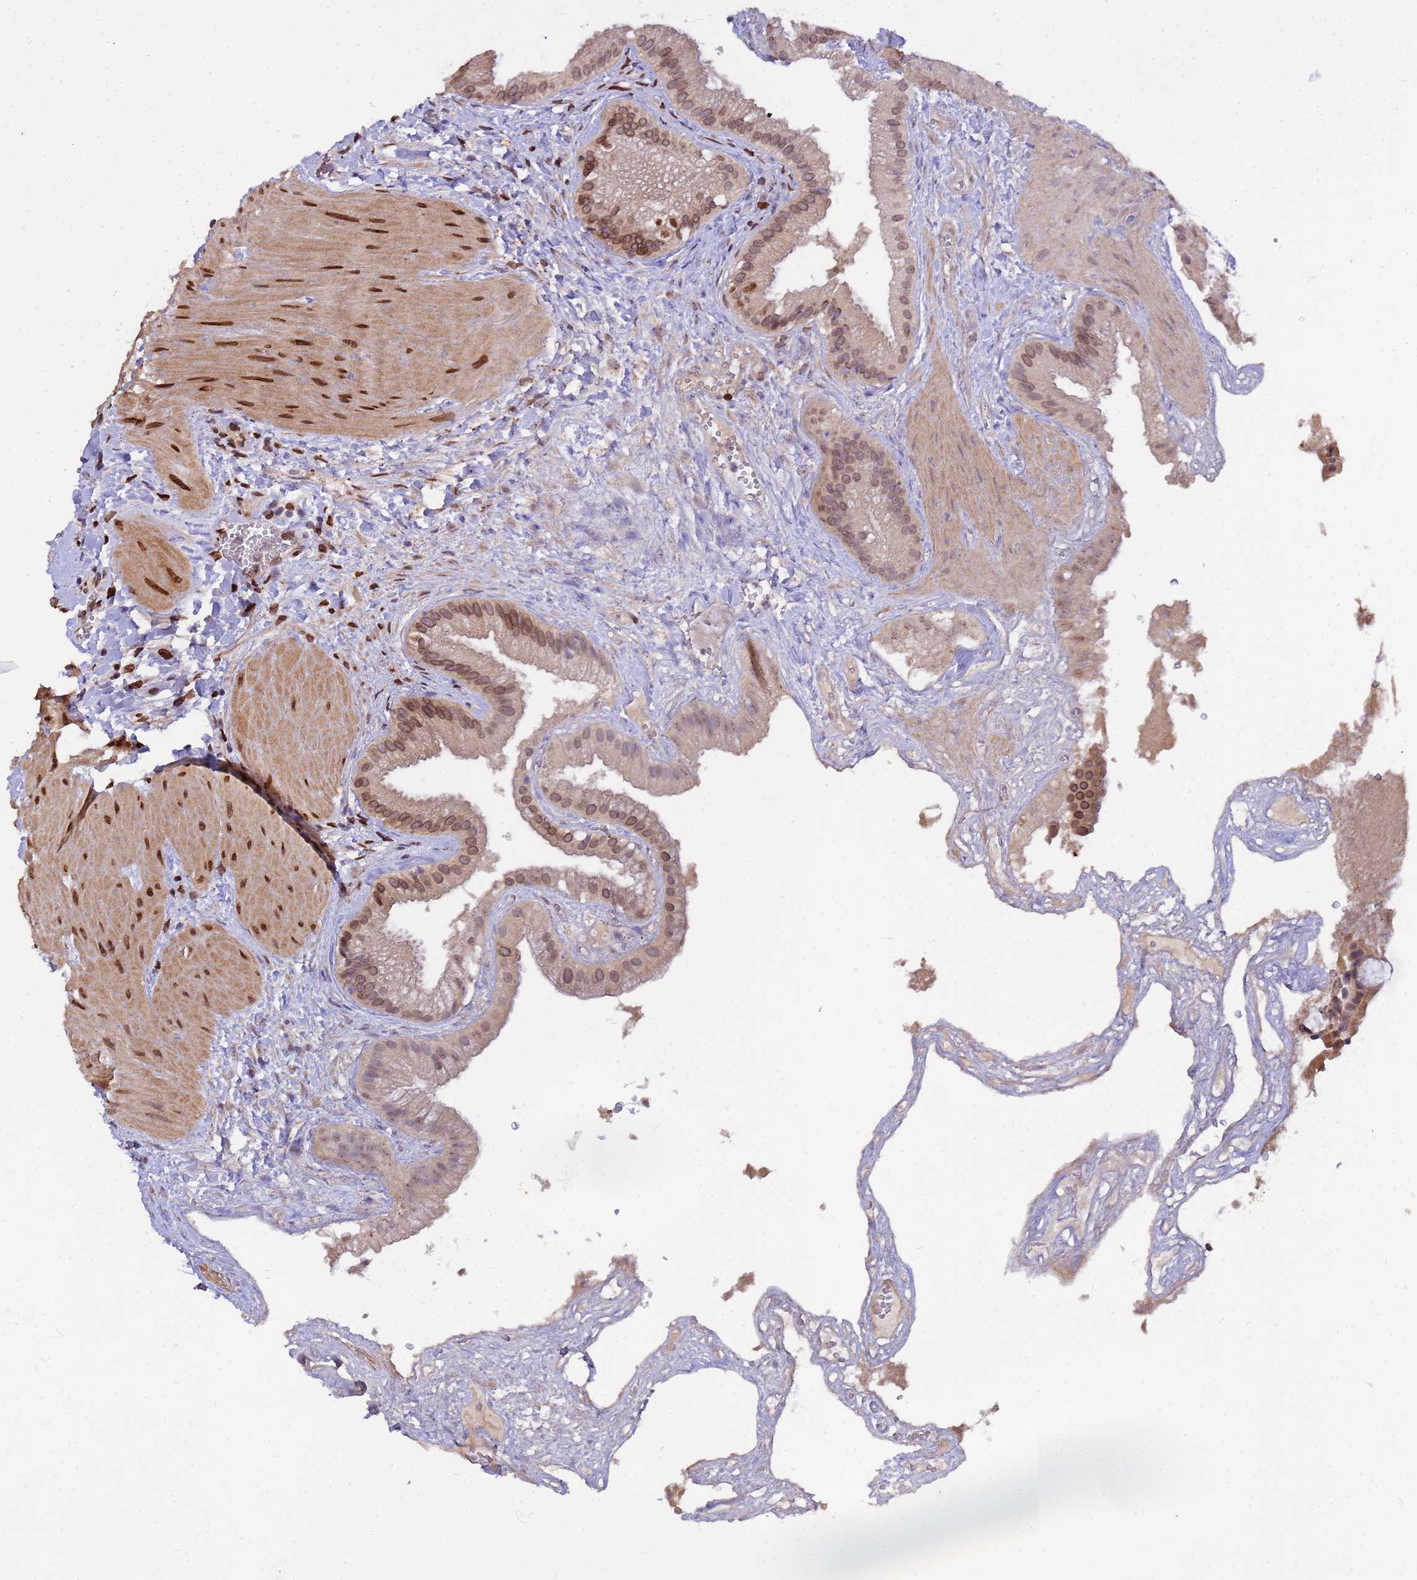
{"staining": {"intensity": "strong", "quantity": "25%-75%", "location": "cytoplasmic/membranous,nuclear"}, "tissue": "gallbladder", "cell_type": "Glandular cells", "image_type": "normal", "snomed": [{"axis": "morphology", "description": "Normal tissue, NOS"}, {"axis": "topography", "description": "Gallbladder"}], "caption": "The histopathology image shows immunohistochemical staining of benign gallbladder. There is strong cytoplasmic/membranous,nuclear positivity is present in approximately 25%-75% of glandular cells. The staining was performed using DAB, with brown indicating positive protein expression. Nuclei are stained blue with hematoxylin.", "gene": "GPR135", "patient": {"sex": "male", "age": 55}}